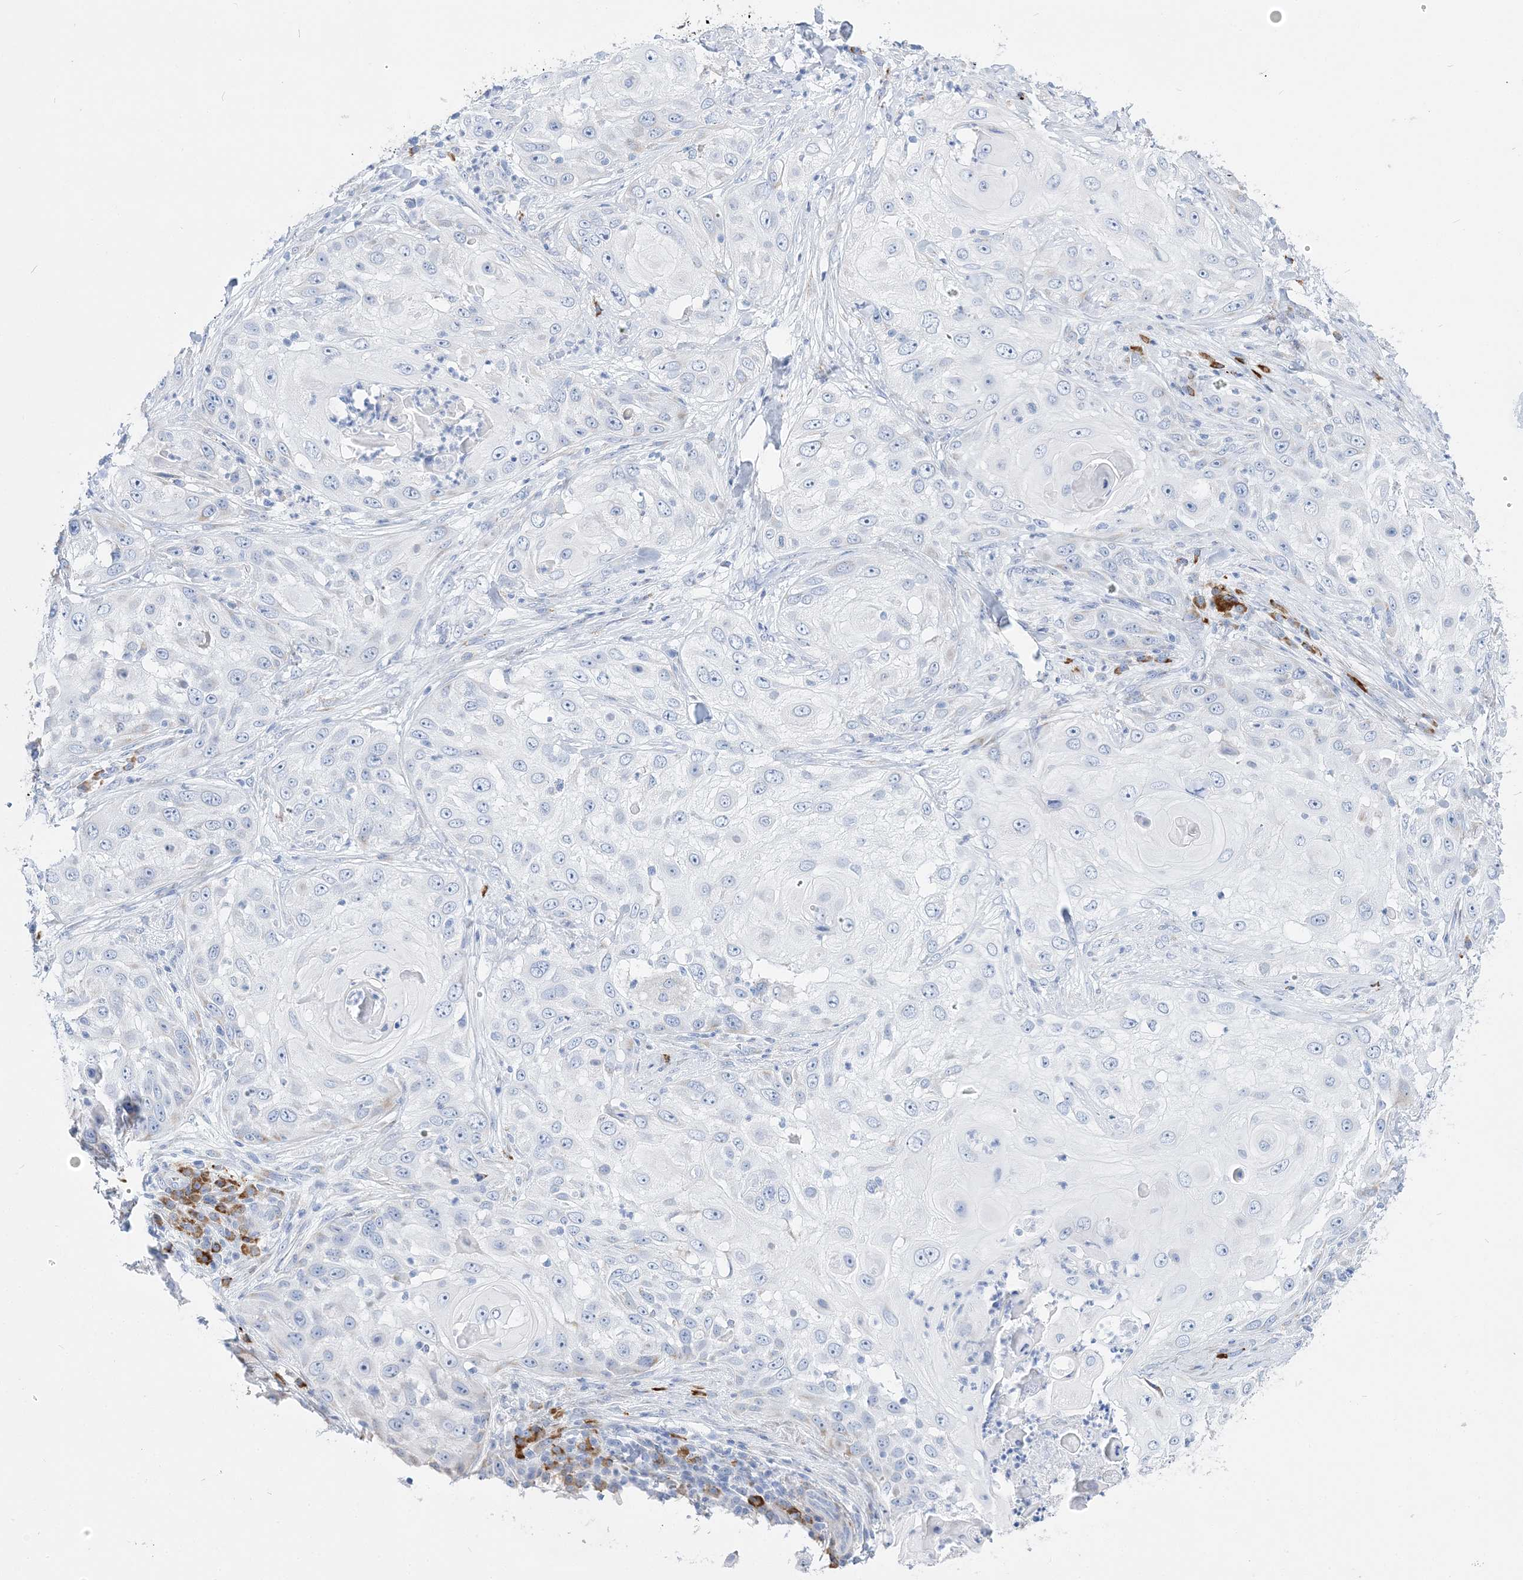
{"staining": {"intensity": "negative", "quantity": "none", "location": "none"}, "tissue": "skin cancer", "cell_type": "Tumor cells", "image_type": "cancer", "snomed": [{"axis": "morphology", "description": "Squamous cell carcinoma, NOS"}, {"axis": "topography", "description": "Skin"}], "caption": "The immunohistochemistry photomicrograph has no significant positivity in tumor cells of skin cancer (squamous cell carcinoma) tissue.", "gene": "TSPYL6", "patient": {"sex": "female", "age": 44}}